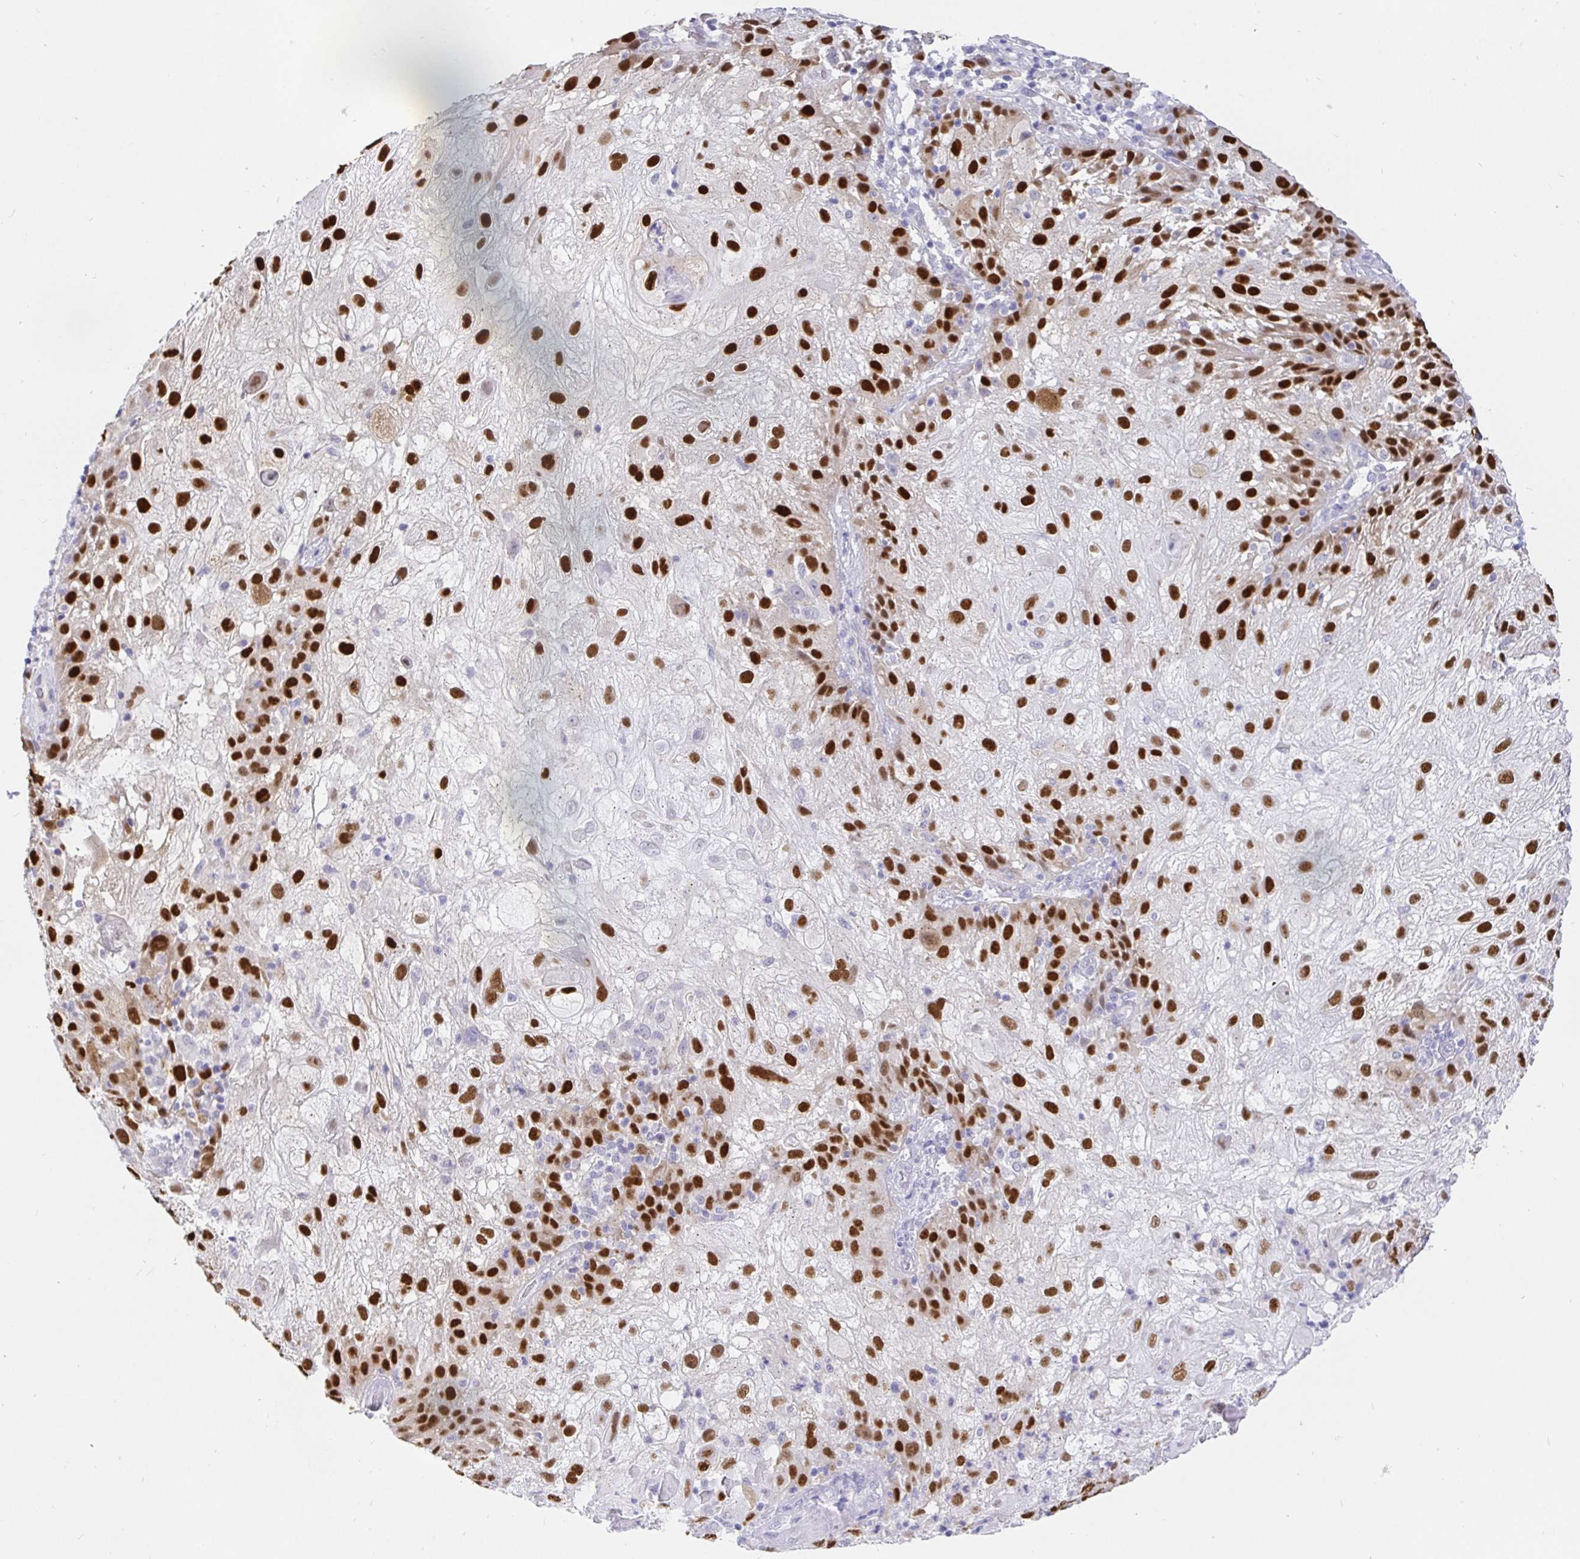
{"staining": {"intensity": "strong", "quantity": ">75%", "location": "nuclear"}, "tissue": "skin cancer", "cell_type": "Tumor cells", "image_type": "cancer", "snomed": [{"axis": "morphology", "description": "Normal tissue, NOS"}, {"axis": "morphology", "description": "Squamous cell carcinoma, NOS"}, {"axis": "topography", "description": "Skin"}], "caption": "There is high levels of strong nuclear positivity in tumor cells of skin cancer (squamous cell carcinoma), as demonstrated by immunohistochemical staining (brown color).", "gene": "EZHIP", "patient": {"sex": "female", "age": 83}}